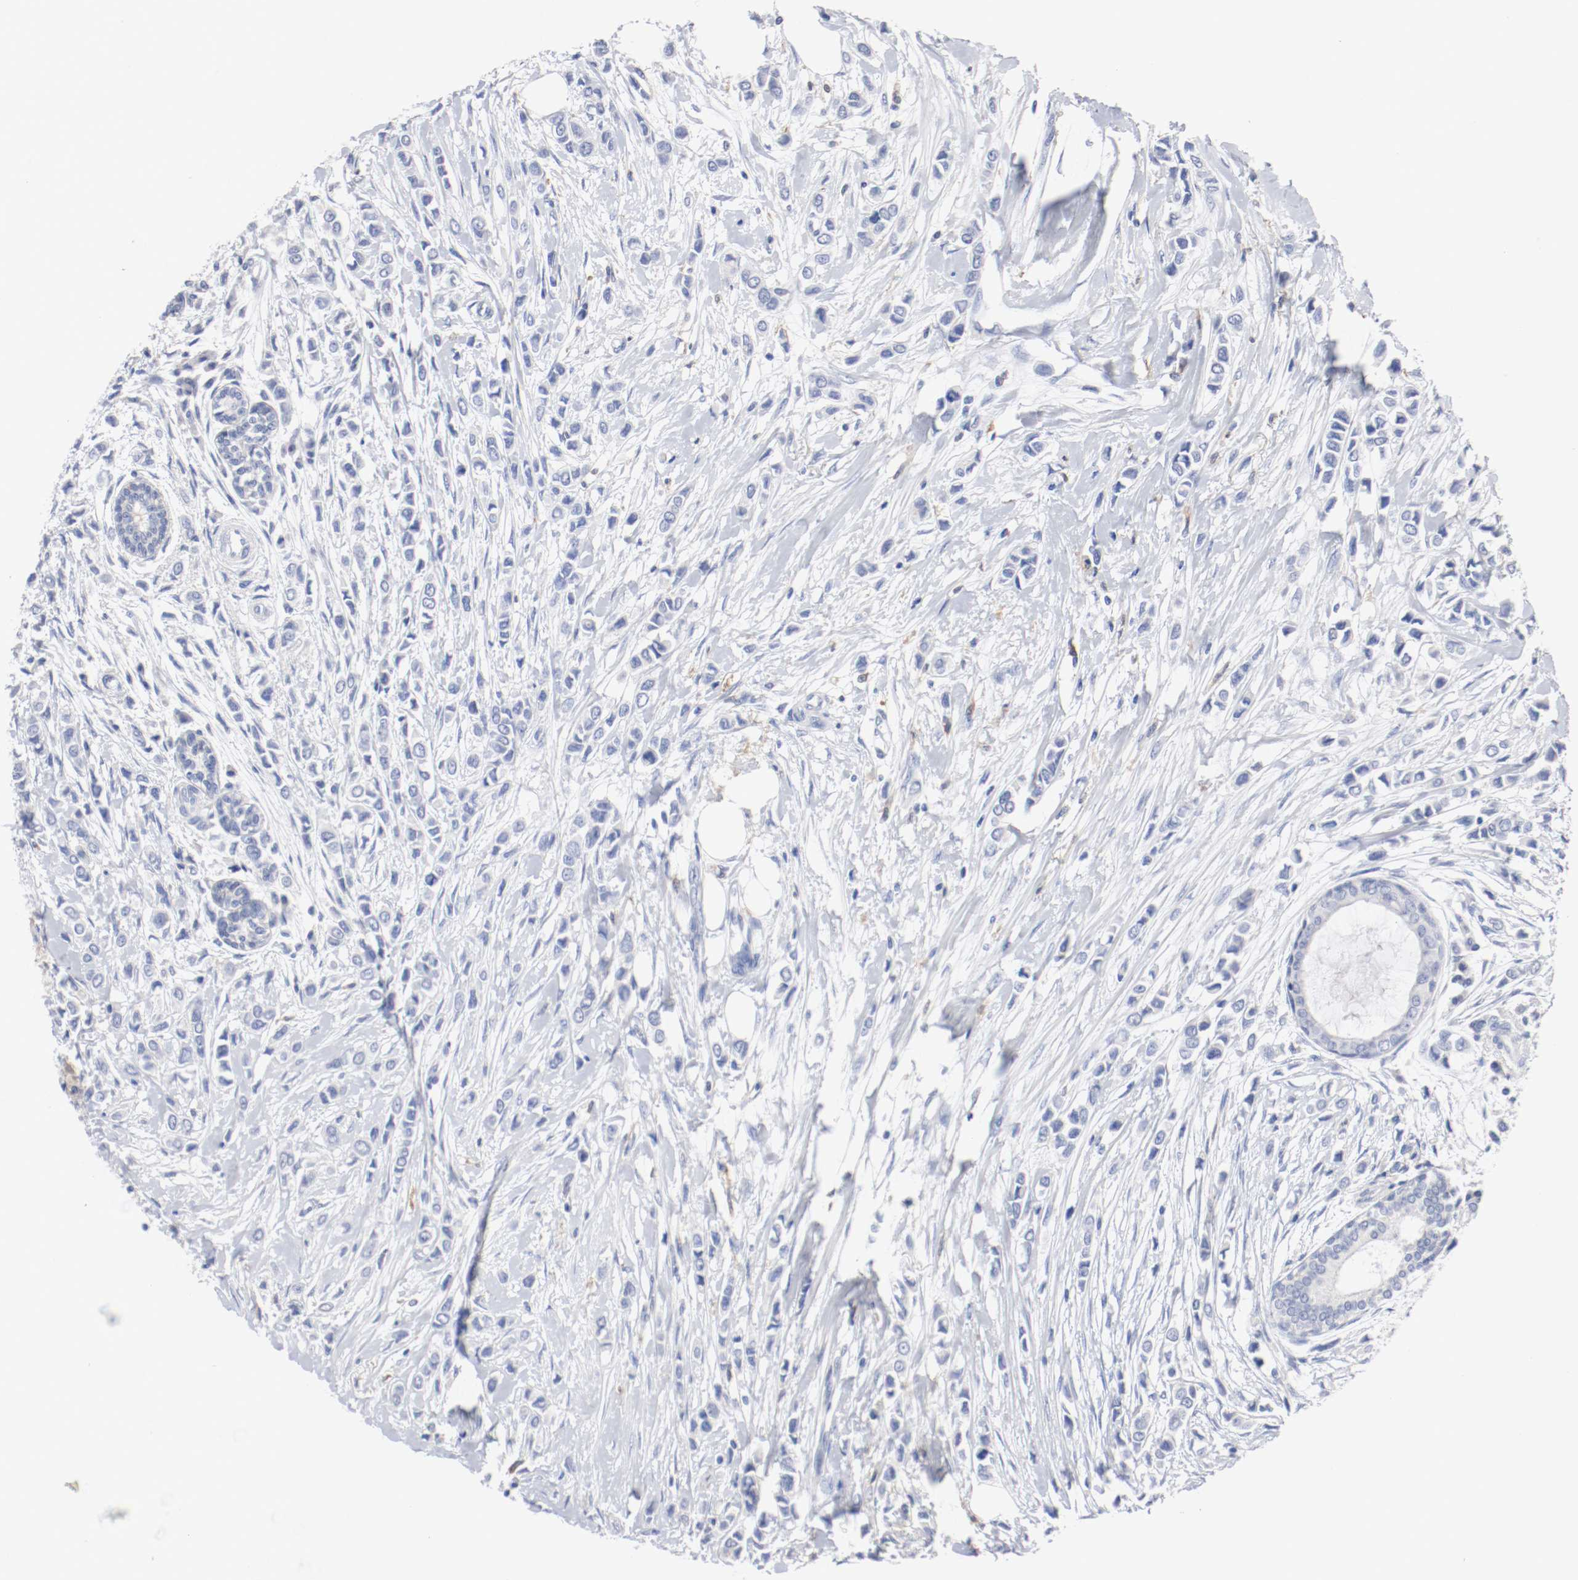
{"staining": {"intensity": "negative", "quantity": "none", "location": "none"}, "tissue": "breast cancer", "cell_type": "Tumor cells", "image_type": "cancer", "snomed": [{"axis": "morphology", "description": "Lobular carcinoma"}, {"axis": "topography", "description": "Breast"}], "caption": "An immunohistochemistry (IHC) photomicrograph of lobular carcinoma (breast) is shown. There is no staining in tumor cells of lobular carcinoma (breast).", "gene": "FGFBP1", "patient": {"sex": "female", "age": 51}}